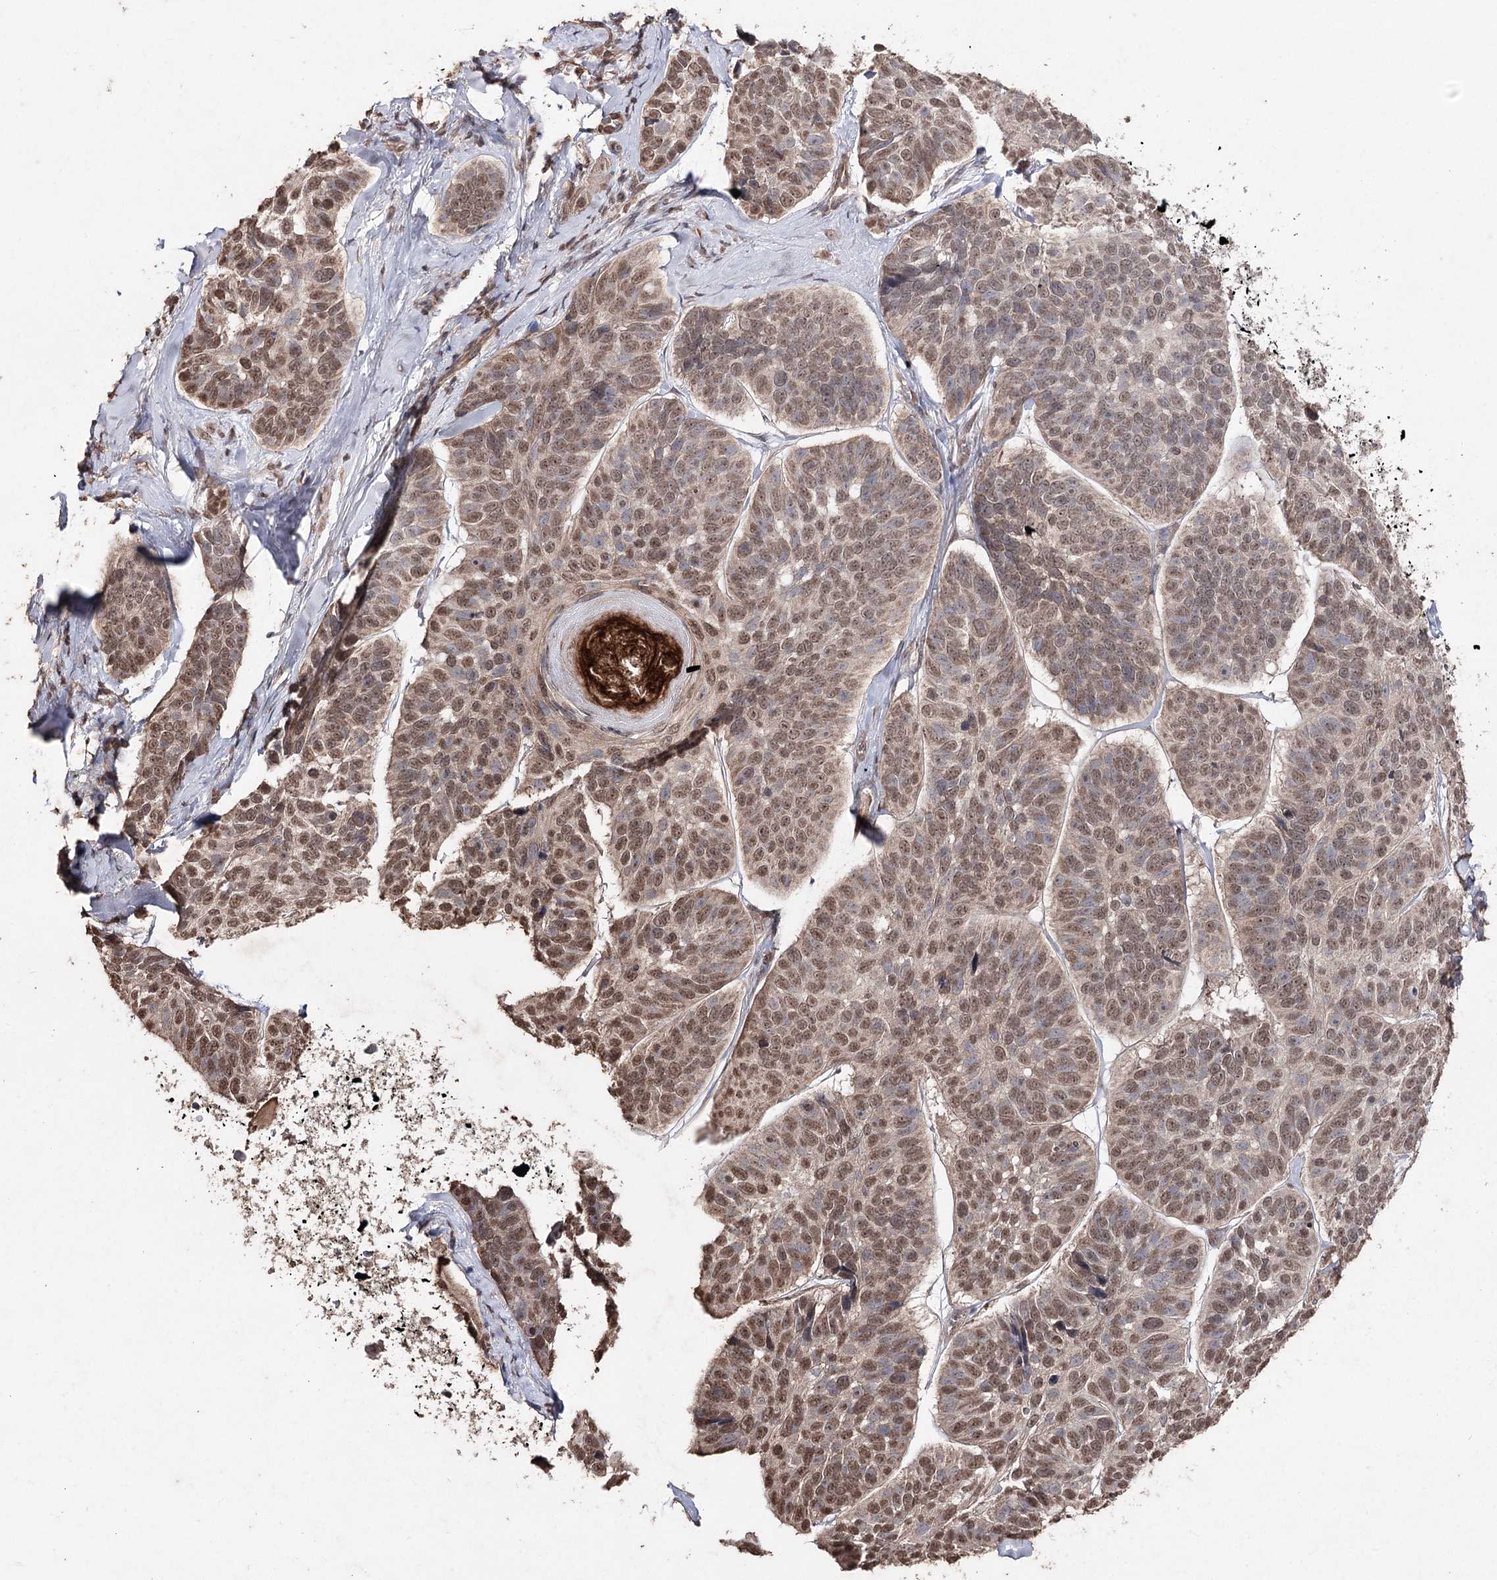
{"staining": {"intensity": "moderate", "quantity": ">75%", "location": "nuclear"}, "tissue": "skin cancer", "cell_type": "Tumor cells", "image_type": "cancer", "snomed": [{"axis": "morphology", "description": "Basal cell carcinoma"}, {"axis": "topography", "description": "Skin"}], "caption": "A high-resolution micrograph shows IHC staining of skin basal cell carcinoma, which demonstrates moderate nuclear staining in about >75% of tumor cells.", "gene": "ATG14", "patient": {"sex": "male", "age": 62}}